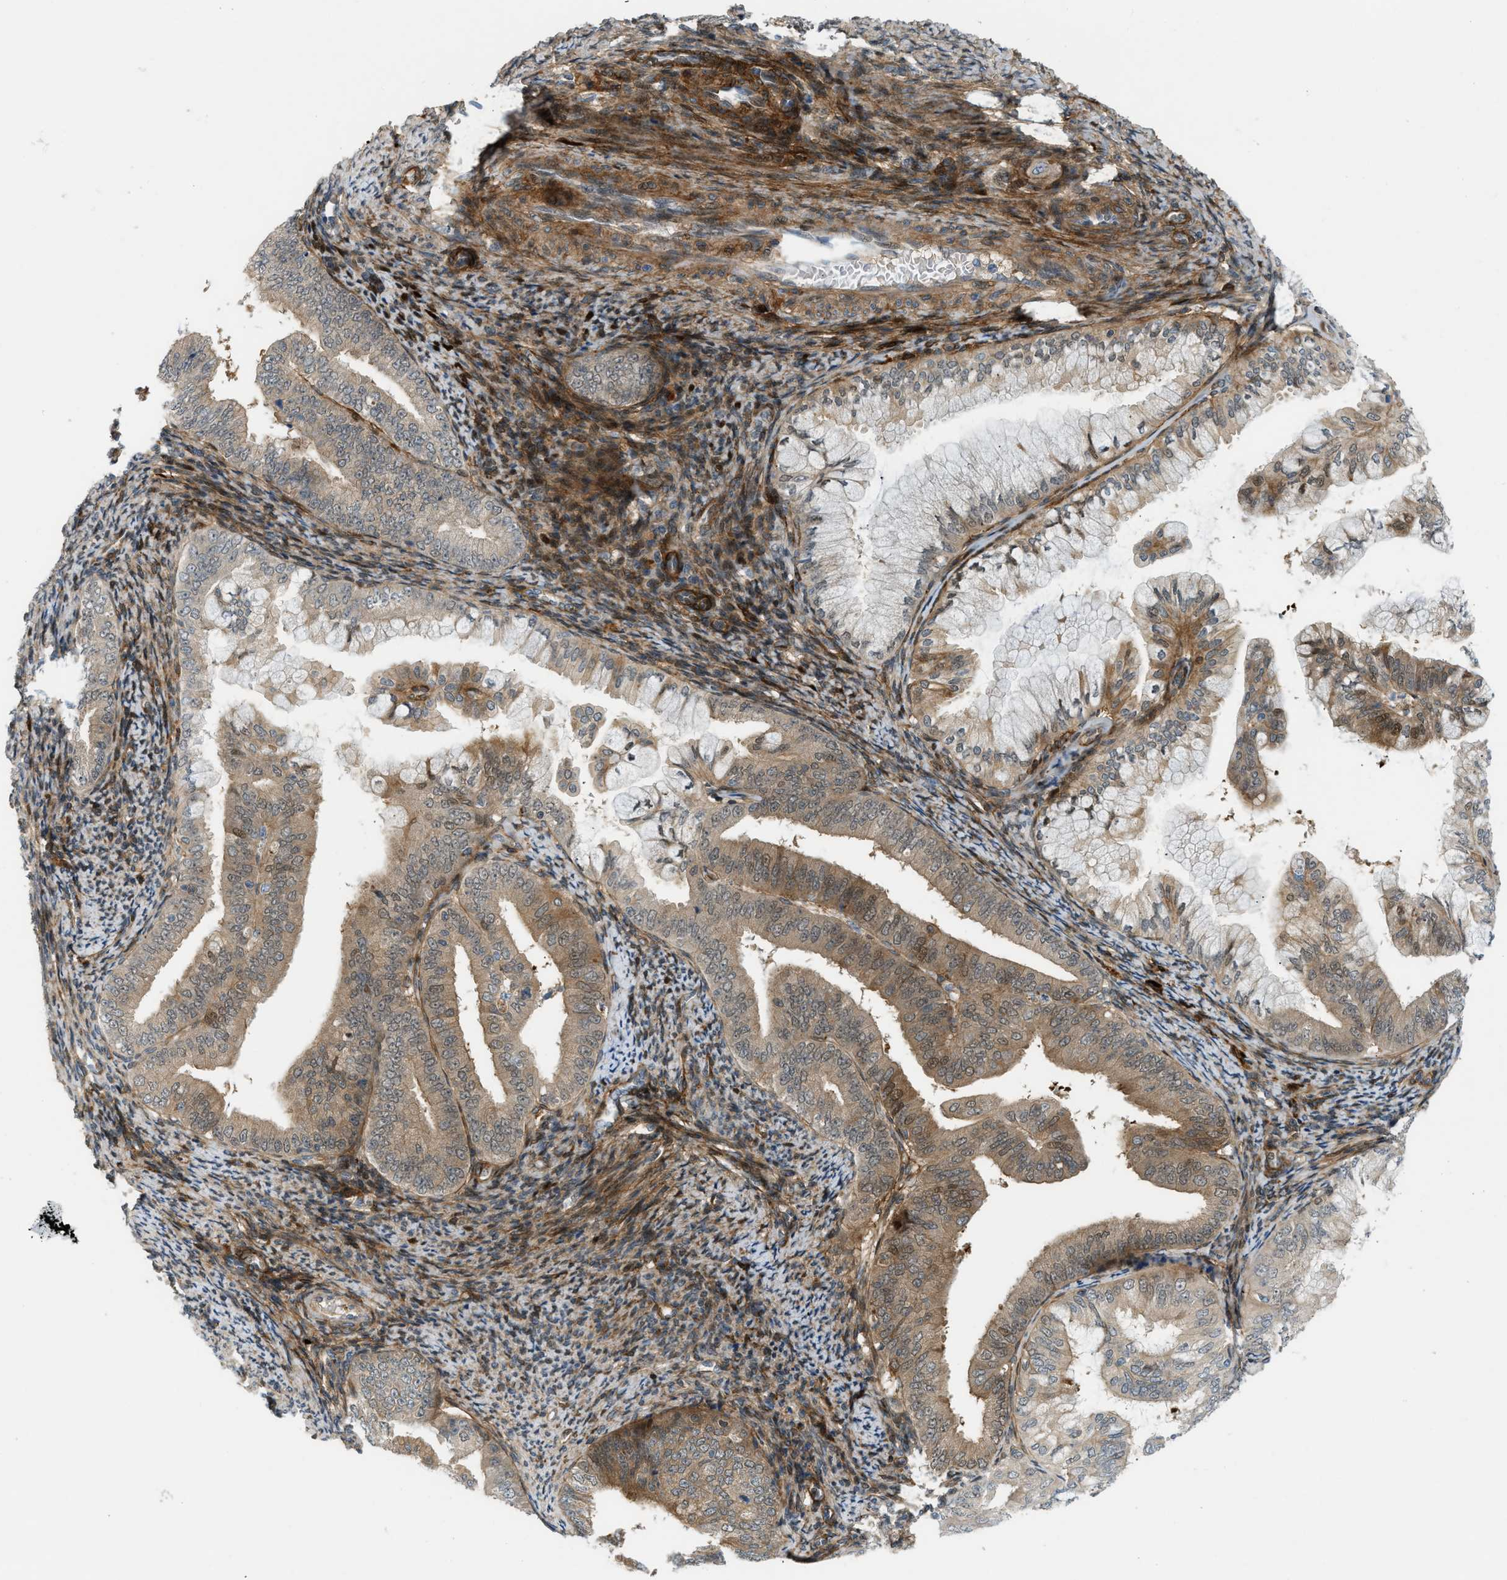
{"staining": {"intensity": "moderate", "quantity": ">75%", "location": "cytoplasmic/membranous"}, "tissue": "endometrial cancer", "cell_type": "Tumor cells", "image_type": "cancer", "snomed": [{"axis": "morphology", "description": "Adenocarcinoma, NOS"}, {"axis": "topography", "description": "Endometrium"}], "caption": "A brown stain labels moderate cytoplasmic/membranous expression of a protein in human endometrial cancer (adenocarcinoma) tumor cells.", "gene": "EDNRA", "patient": {"sex": "female", "age": 63}}